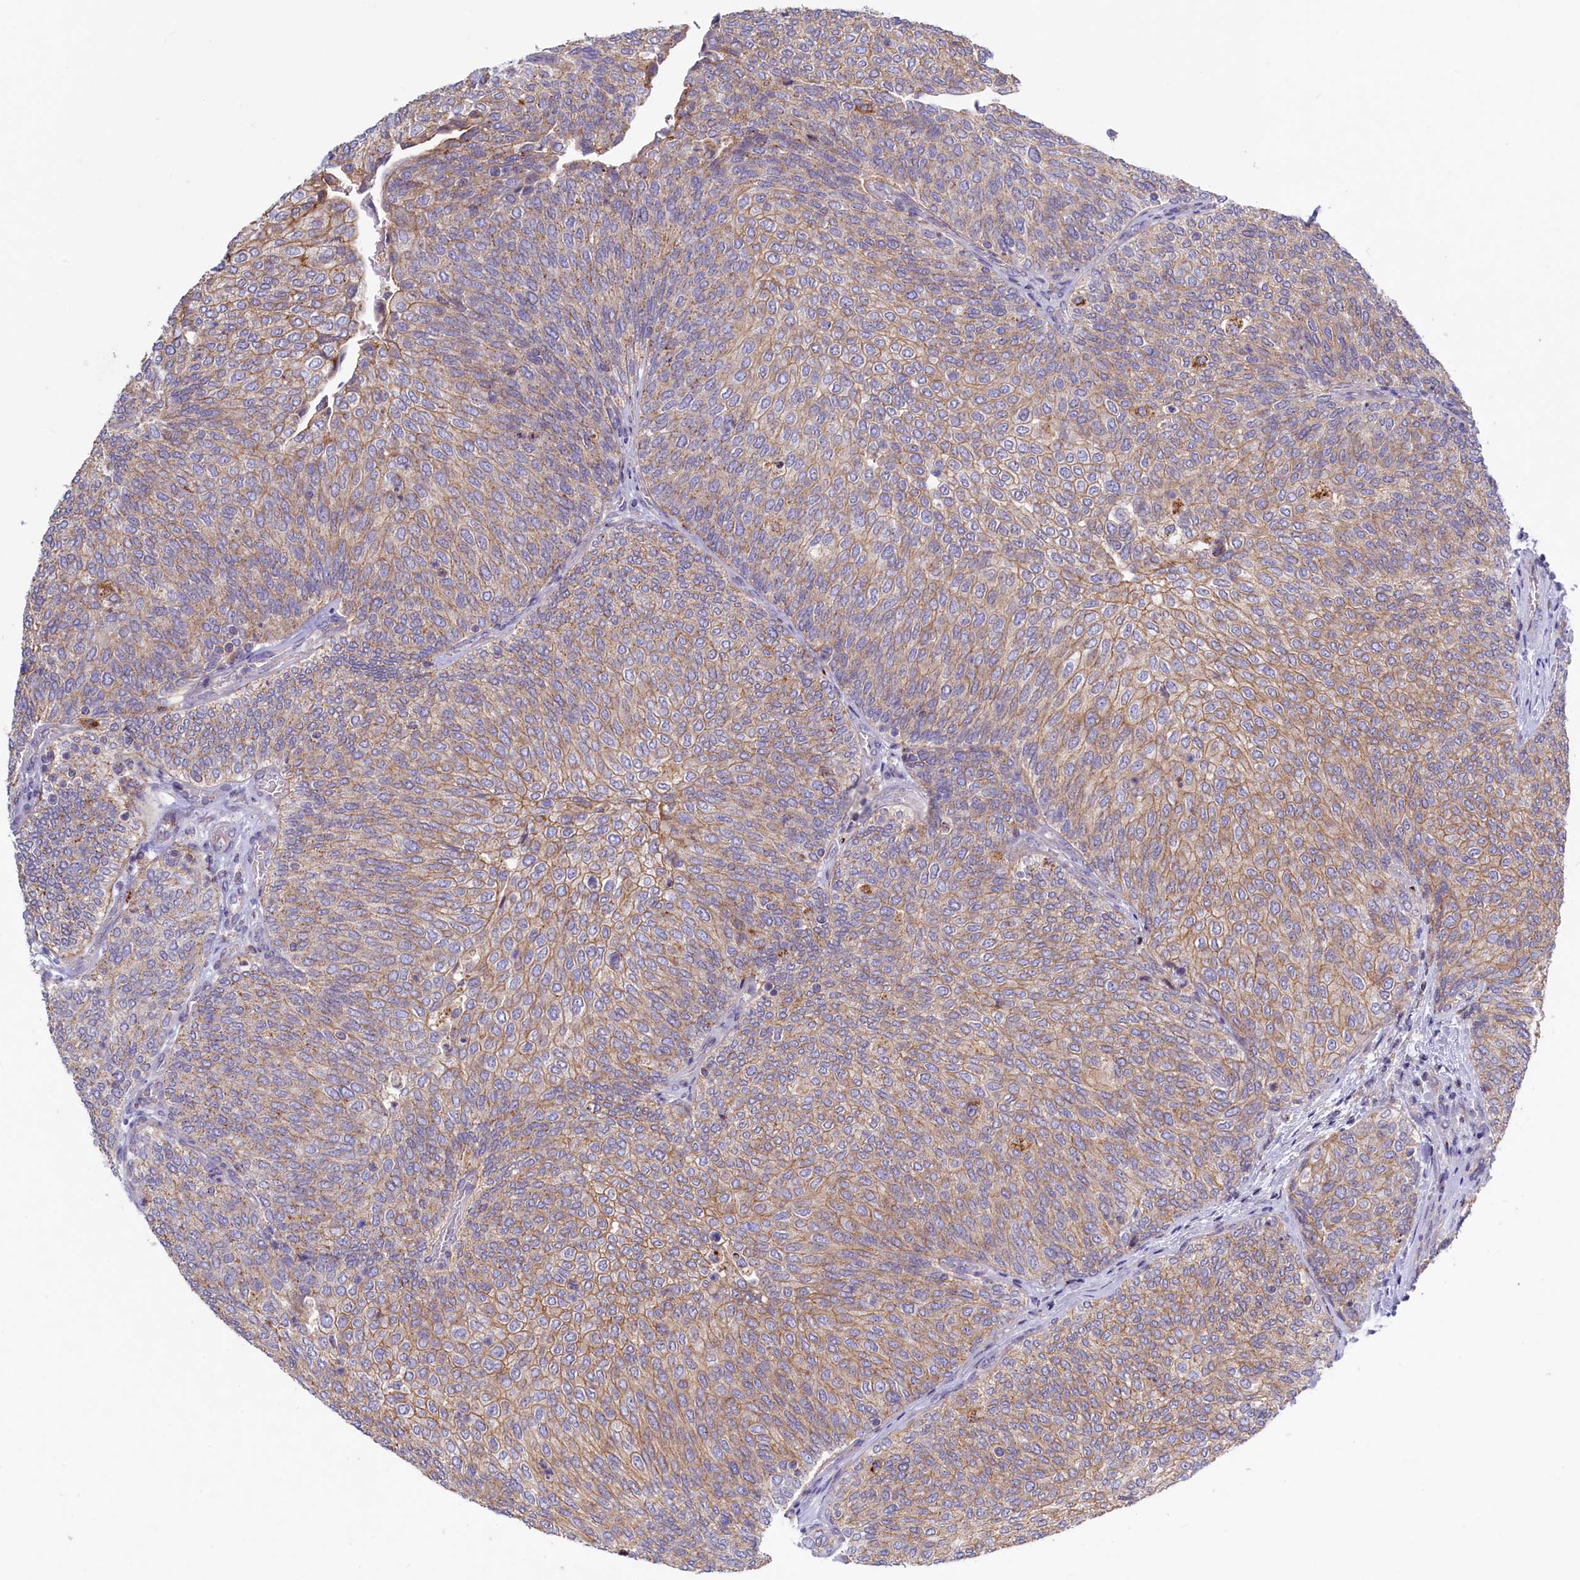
{"staining": {"intensity": "weak", "quantity": "25%-75%", "location": "cytoplasmic/membranous"}, "tissue": "urothelial cancer", "cell_type": "Tumor cells", "image_type": "cancer", "snomed": [{"axis": "morphology", "description": "Urothelial carcinoma, Low grade"}, {"axis": "topography", "description": "Urinary bladder"}], "caption": "Brown immunohistochemical staining in urothelial cancer demonstrates weak cytoplasmic/membranous staining in approximately 25%-75% of tumor cells.", "gene": "HYKK", "patient": {"sex": "female", "age": 79}}